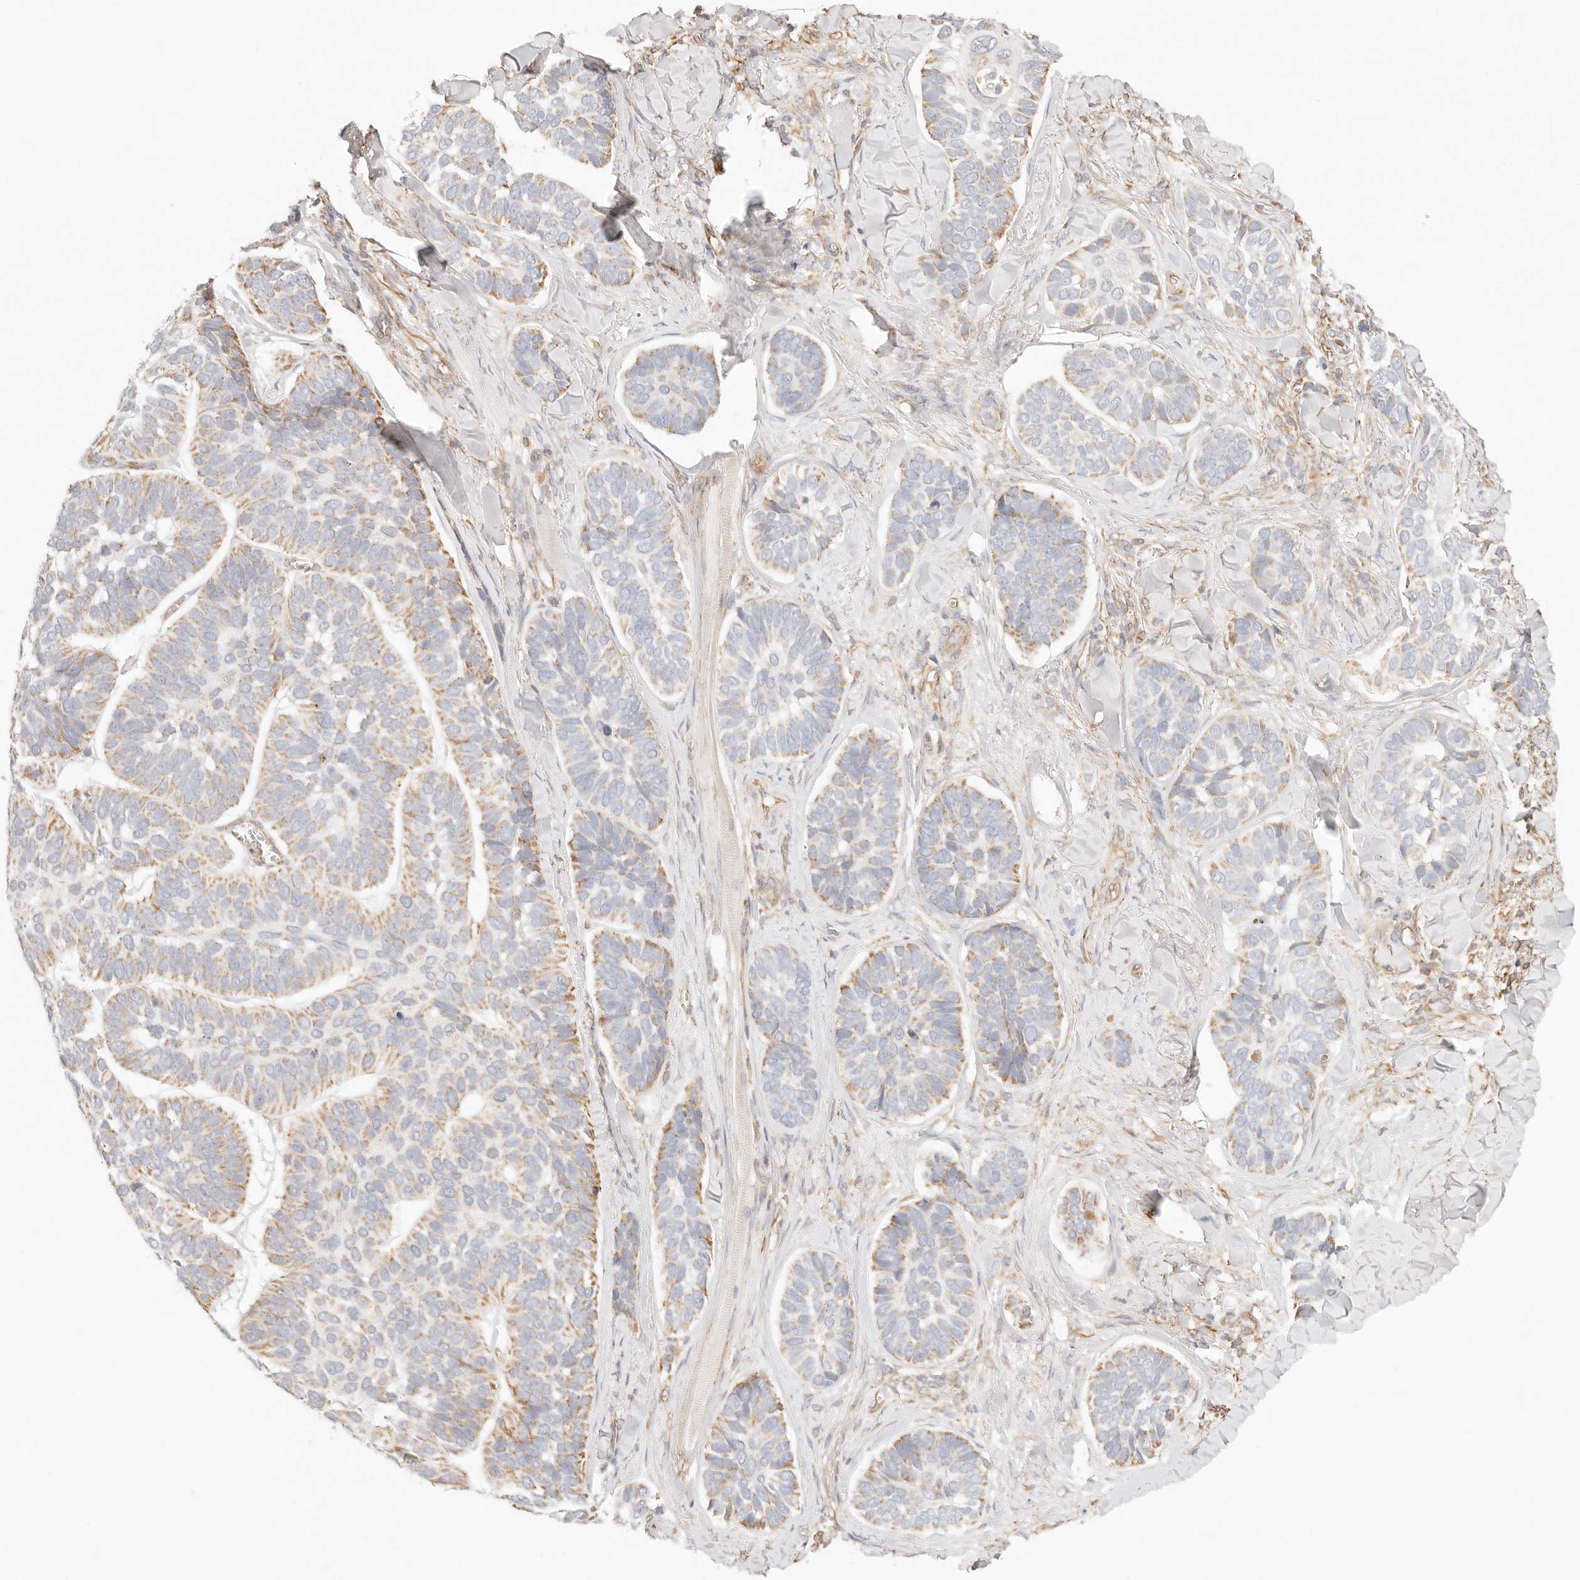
{"staining": {"intensity": "moderate", "quantity": ">75%", "location": "cytoplasmic/membranous"}, "tissue": "skin cancer", "cell_type": "Tumor cells", "image_type": "cancer", "snomed": [{"axis": "morphology", "description": "Basal cell carcinoma"}, {"axis": "topography", "description": "Skin"}], "caption": "Skin cancer stained with a protein marker exhibits moderate staining in tumor cells.", "gene": "ZC3H11A", "patient": {"sex": "male", "age": 62}}